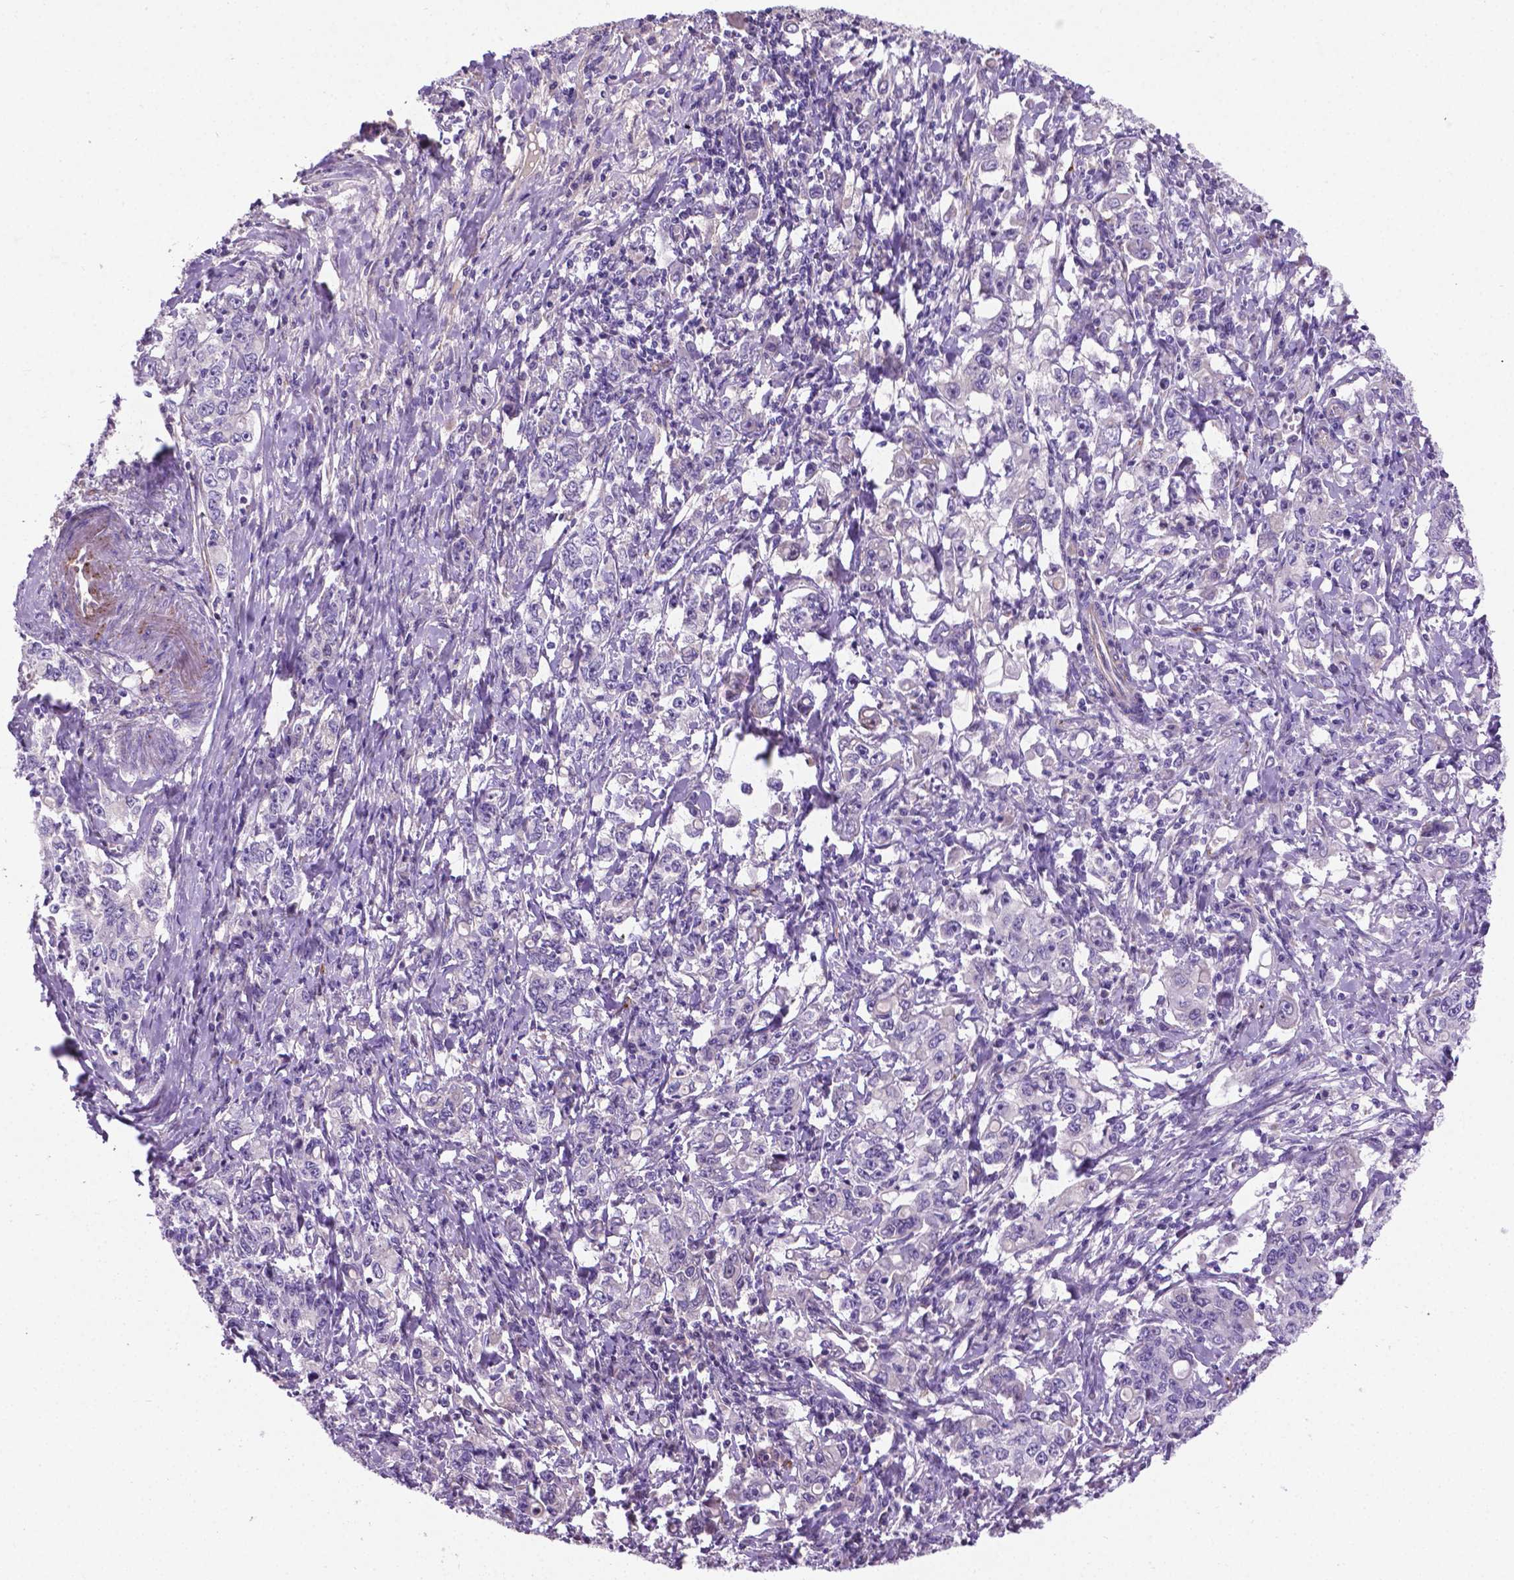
{"staining": {"intensity": "negative", "quantity": "none", "location": "none"}, "tissue": "stomach cancer", "cell_type": "Tumor cells", "image_type": "cancer", "snomed": [{"axis": "morphology", "description": "Adenocarcinoma, NOS"}, {"axis": "topography", "description": "Stomach, lower"}], "caption": "Adenocarcinoma (stomach) stained for a protein using immunohistochemistry (IHC) demonstrates no positivity tumor cells.", "gene": "CCER2", "patient": {"sex": "female", "age": 72}}